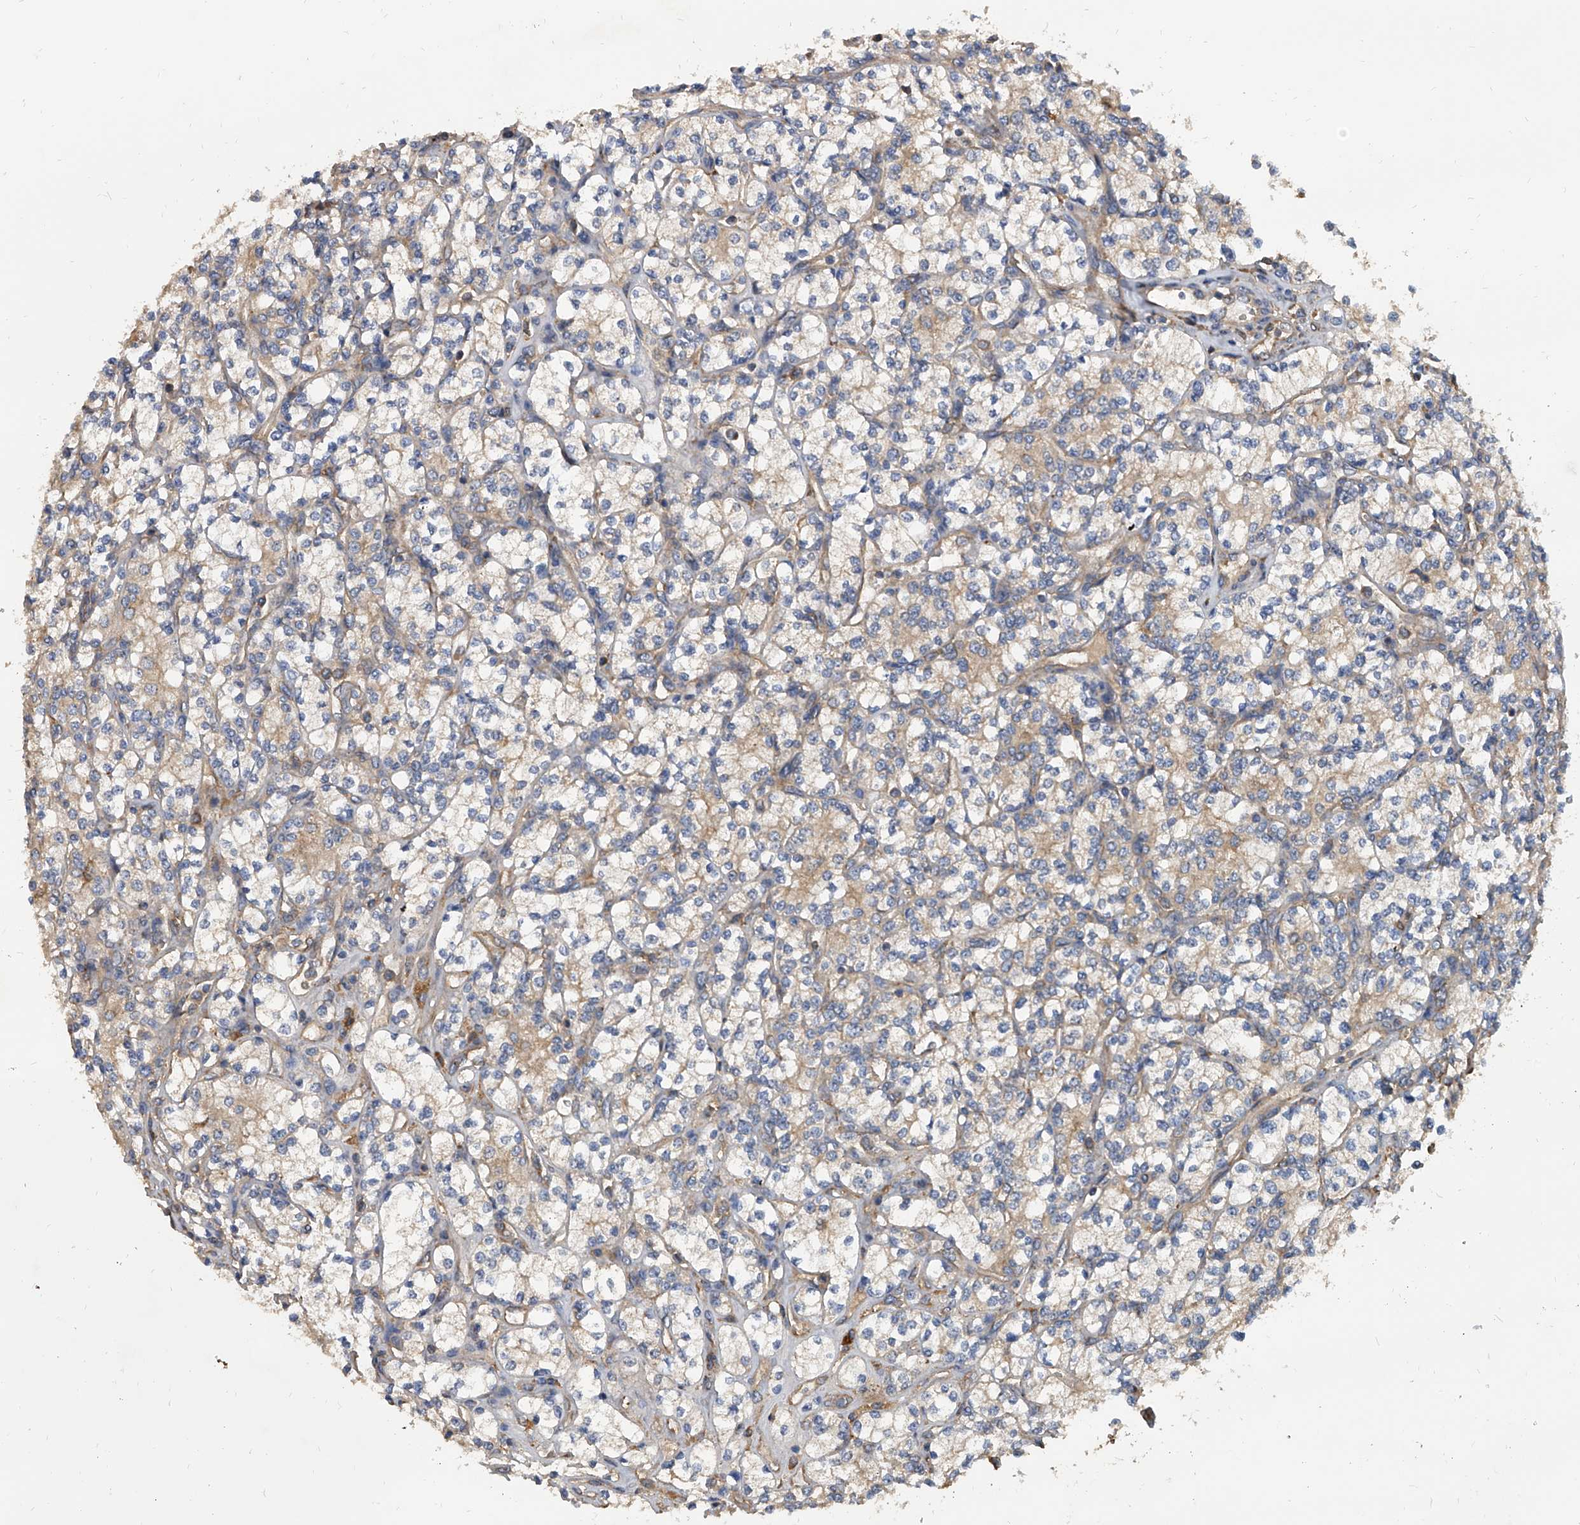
{"staining": {"intensity": "negative", "quantity": "none", "location": "none"}, "tissue": "renal cancer", "cell_type": "Tumor cells", "image_type": "cancer", "snomed": [{"axis": "morphology", "description": "Adenocarcinoma, NOS"}, {"axis": "topography", "description": "Kidney"}], "caption": "This image is of renal cancer stained with IHC to label a protein in brown with the nuclei are counter-stained blue. There is no positivity in tumor cells.", "gene": "EXOC4", "patient": {"sex": "male", "age": 77}}